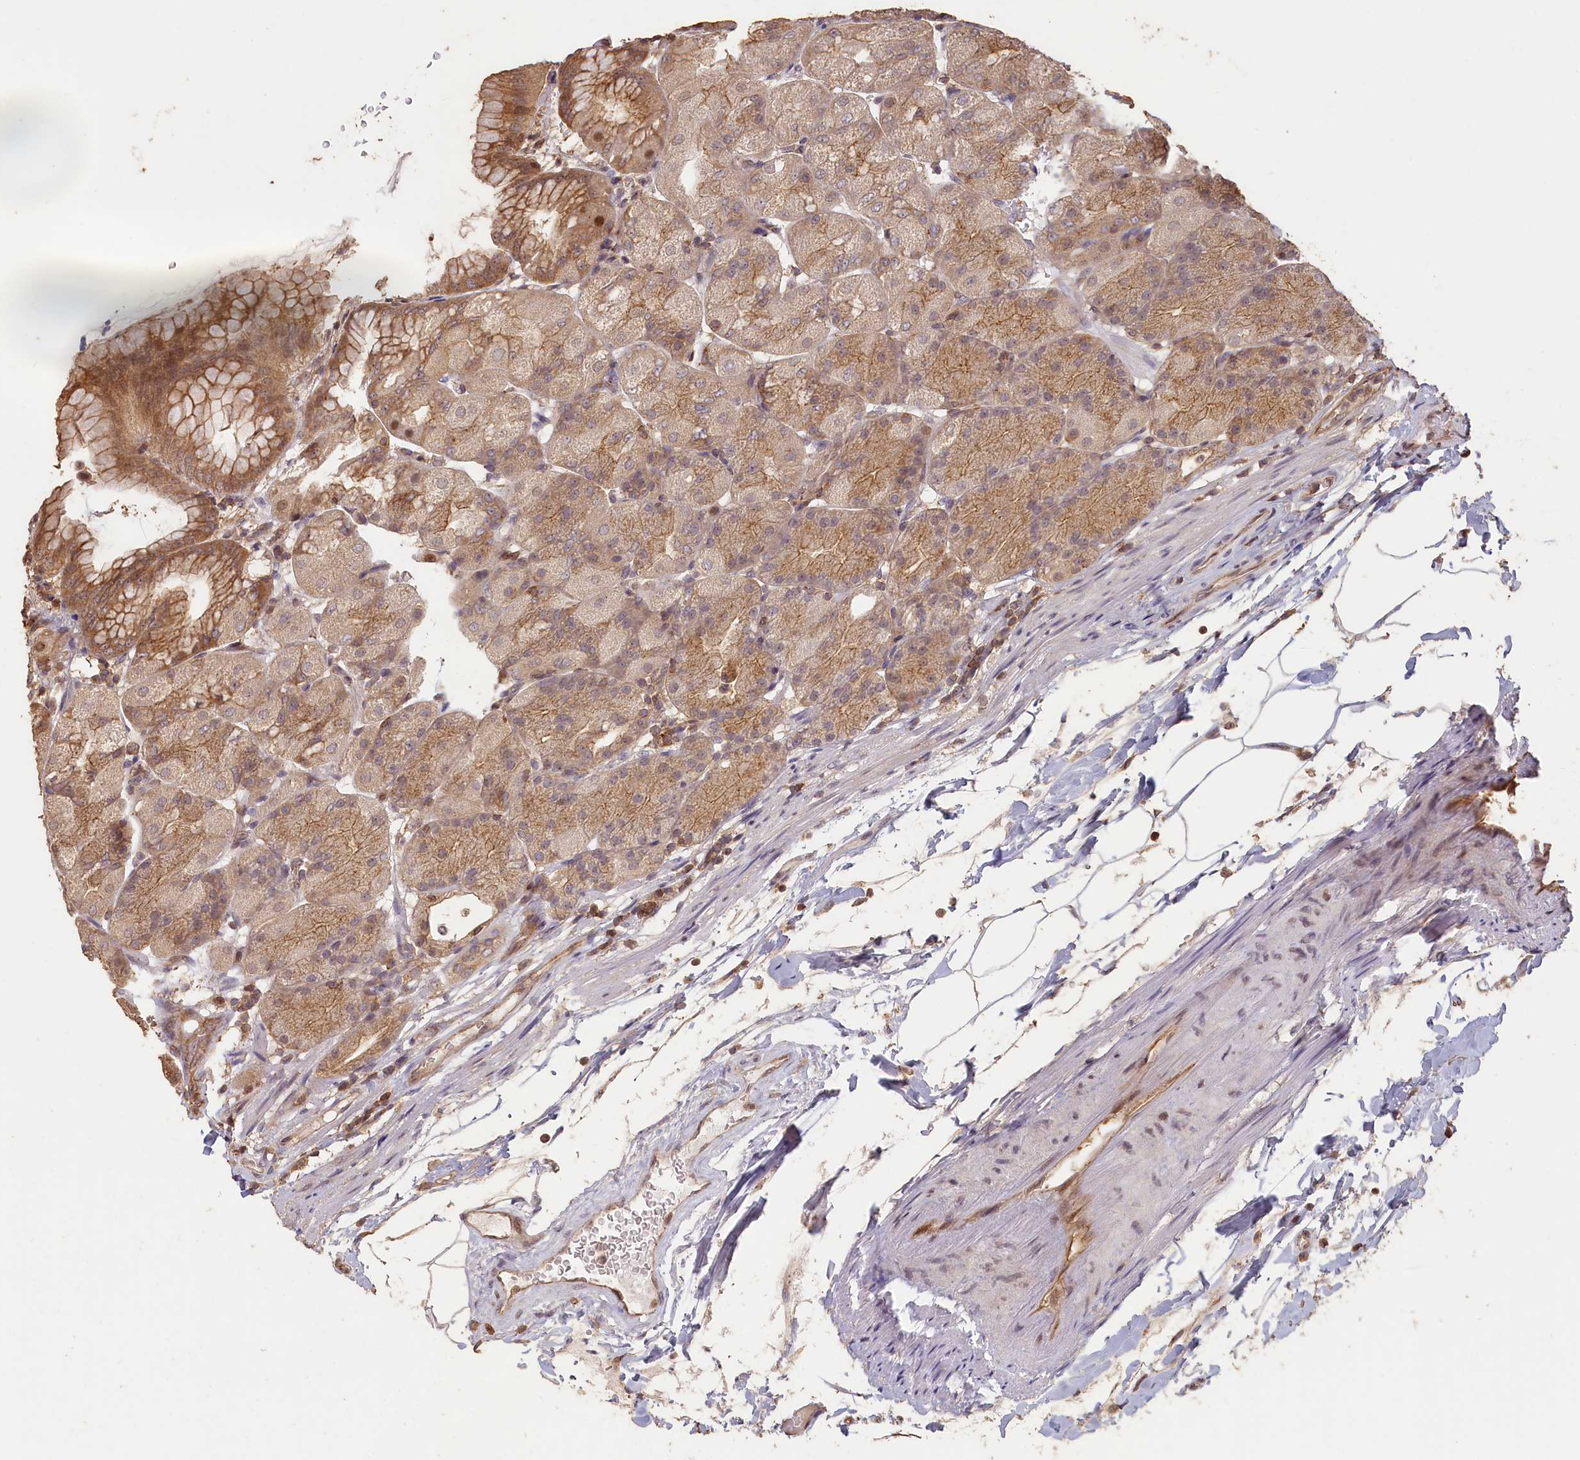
{"staining": {"intensity": "moderate", "quantity": ">75%", "location": "cytoplasmic/membranous"}, "tissue": "stomach", "cell_type": "Glandular cells", "image_type": "normal", "snomed": [{"axis": "morphology", "description": "Normal tissue, NOS"}, {"axis": "topography", "description": "Stomach, upper"}, {"axis": "topography", "description": "Stomach, lower"}], "caption": "Immunohistochemistry (IHC) of unremarkable human stomach exhibits medium levels of moderate cytoplasmic/membranous expression in approximately >75% of glandular cells.", "gene": "MADD", "patient": {"sex": "male", "age": 62}}